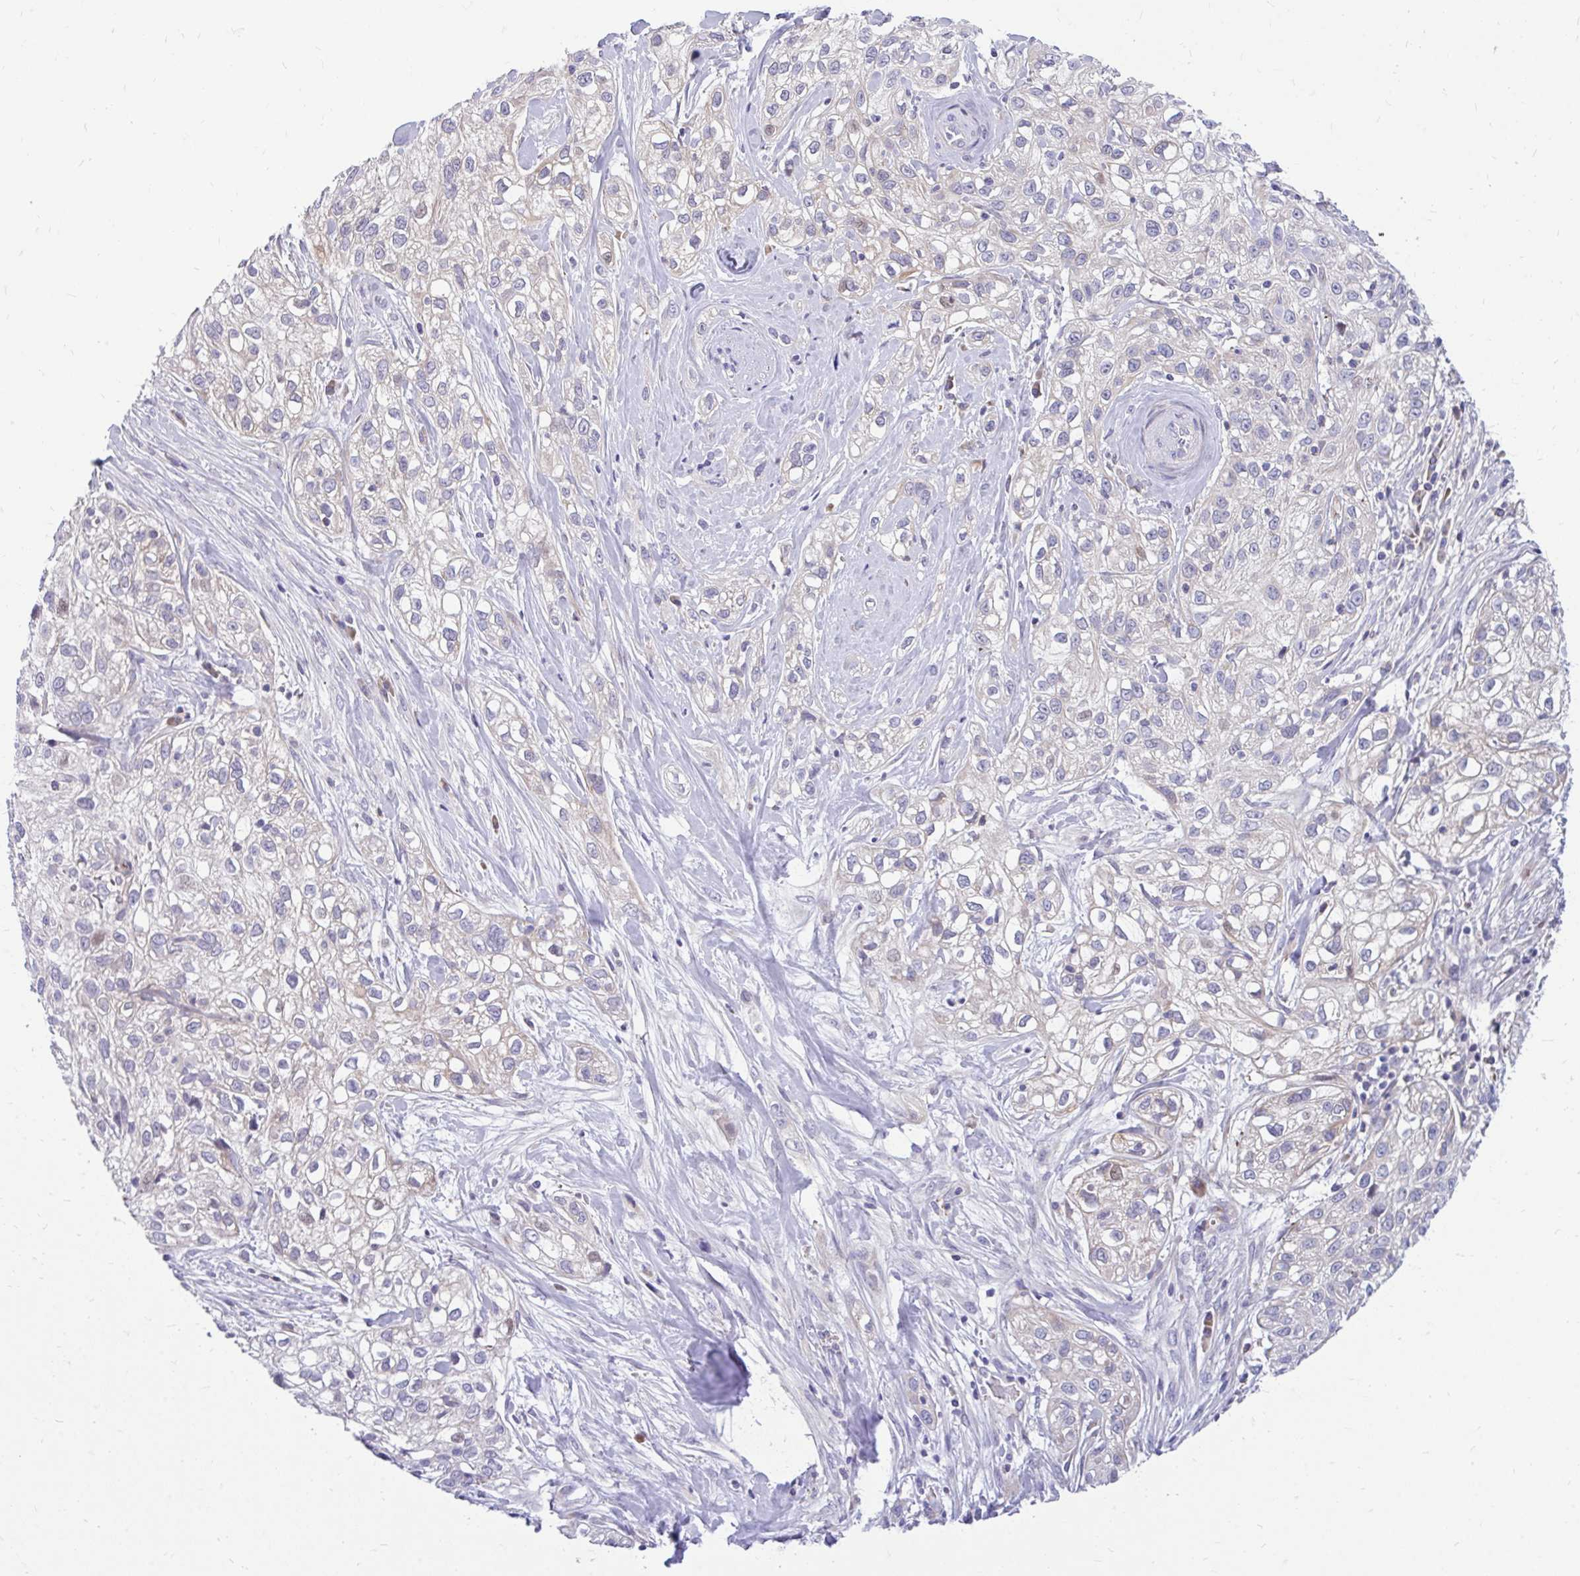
{"staining": {"intensity": "negative", "quantity": "none", "location": "none"}, "tissue": "skin cancer", "cell_type": "Tumor cells", "image_type": "cancer", "snomed": [{"axis": "morphology", "description": "Squamous cell carcinoma, NOS"}, {"axis": "topography", "description": "Skin"}], "caption": "An immunohistochemistry histopathology image of skin squamous cell carcinoma is shown. There is no staining in tumor cells of skin squamous cell carcinoma. (Brightfield microscopy of DAB (3,3'-diaminobenzidine) immunohistochemistry at high magnification).", "gene": "ESPNL", "patient": {"sex": "male", "age": 82}}